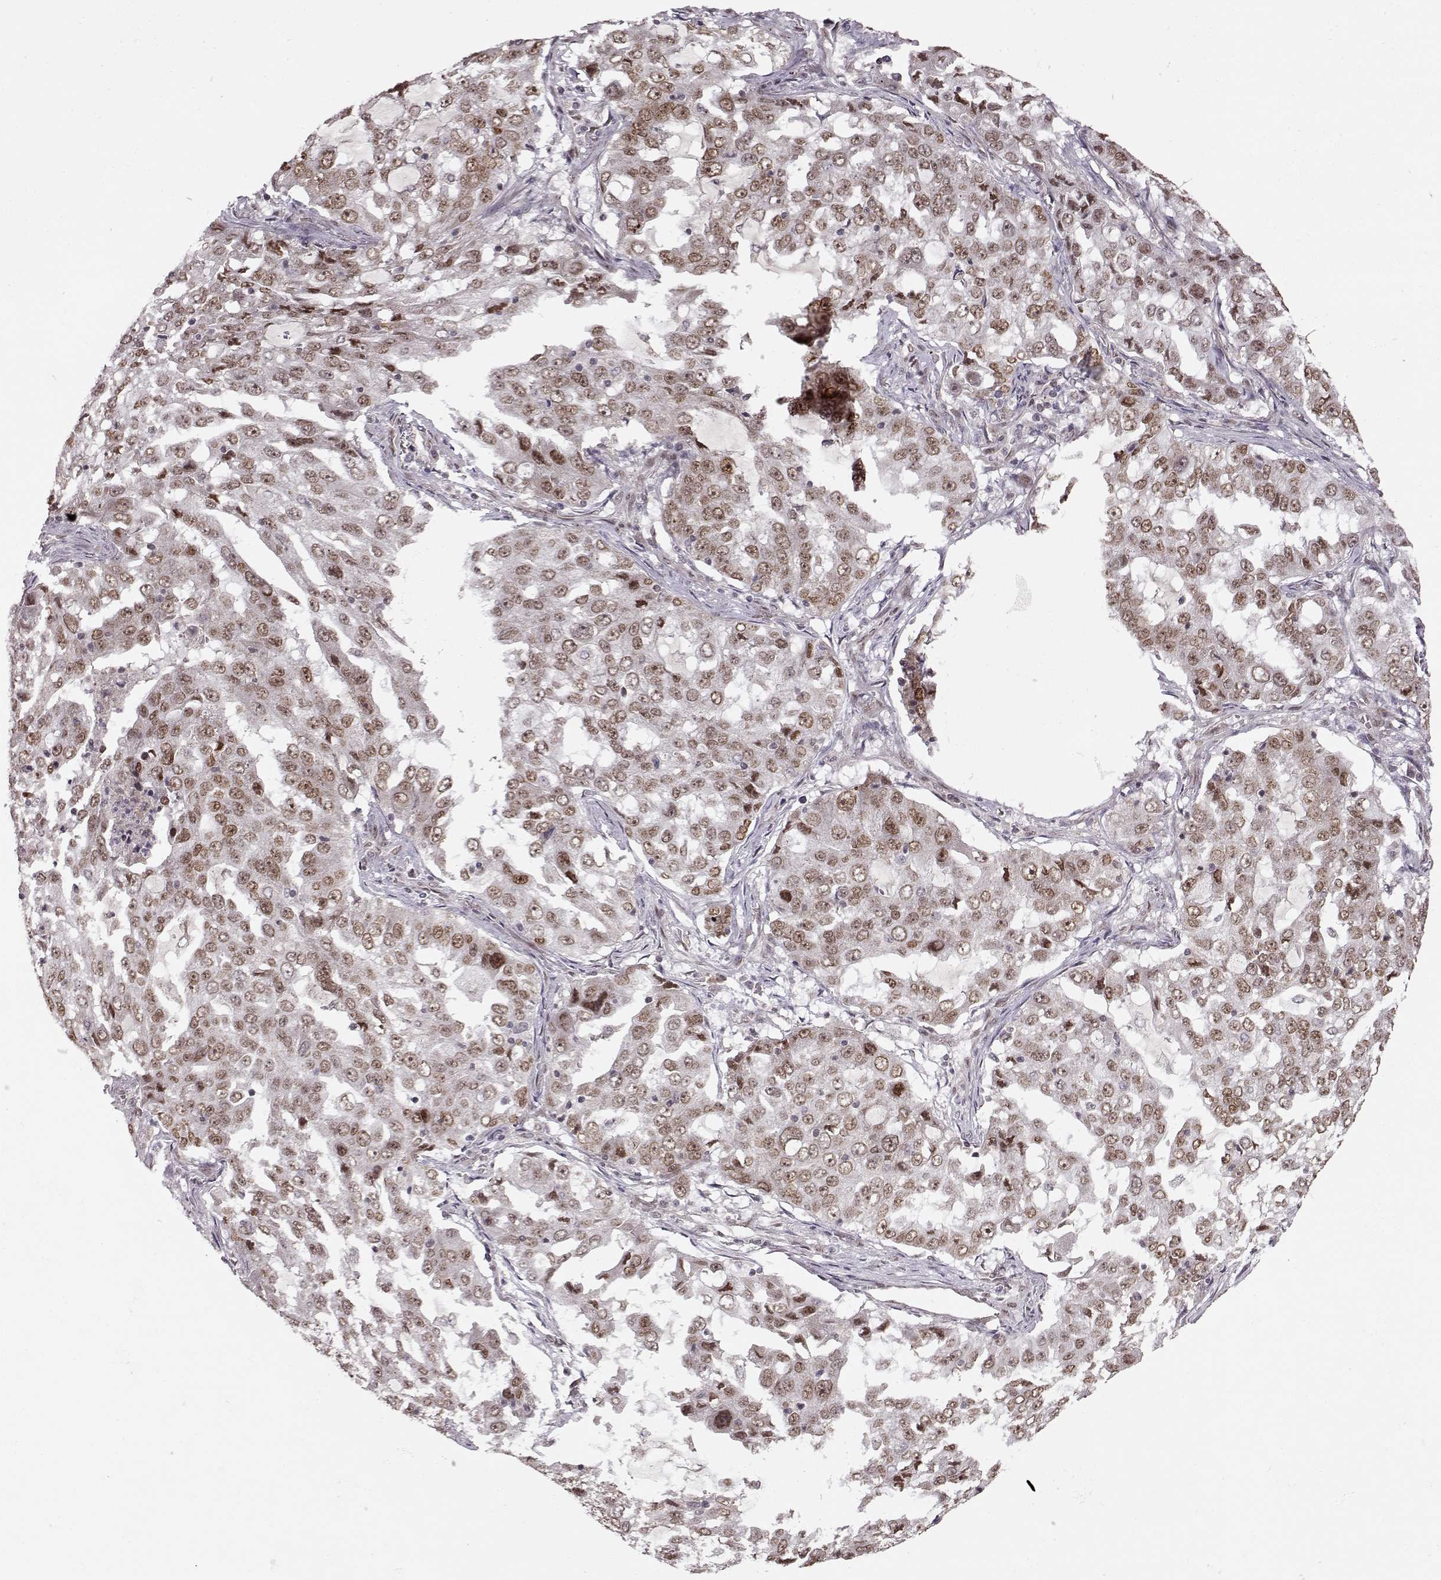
{"staining": {"intensity": "weak", "quantity": ">75%", "location": "nuclear"}, "tissue": "lung cancer", "cell_type": "Tumor cells", "image_type": "cancer", "snomed": [{"axis": "morphology", "description": "Adenocarcinoma, NOS"}, {"axis": "topography", "description": "Lung"}], "caption": "This is an image of immunohistochemistry staining of lung cancer (adenocarcinoma), which shows weak expression in the nuclear of tumor cells.", "gene": "RAI1", "patient": {"sex": "female", "age": 61}}